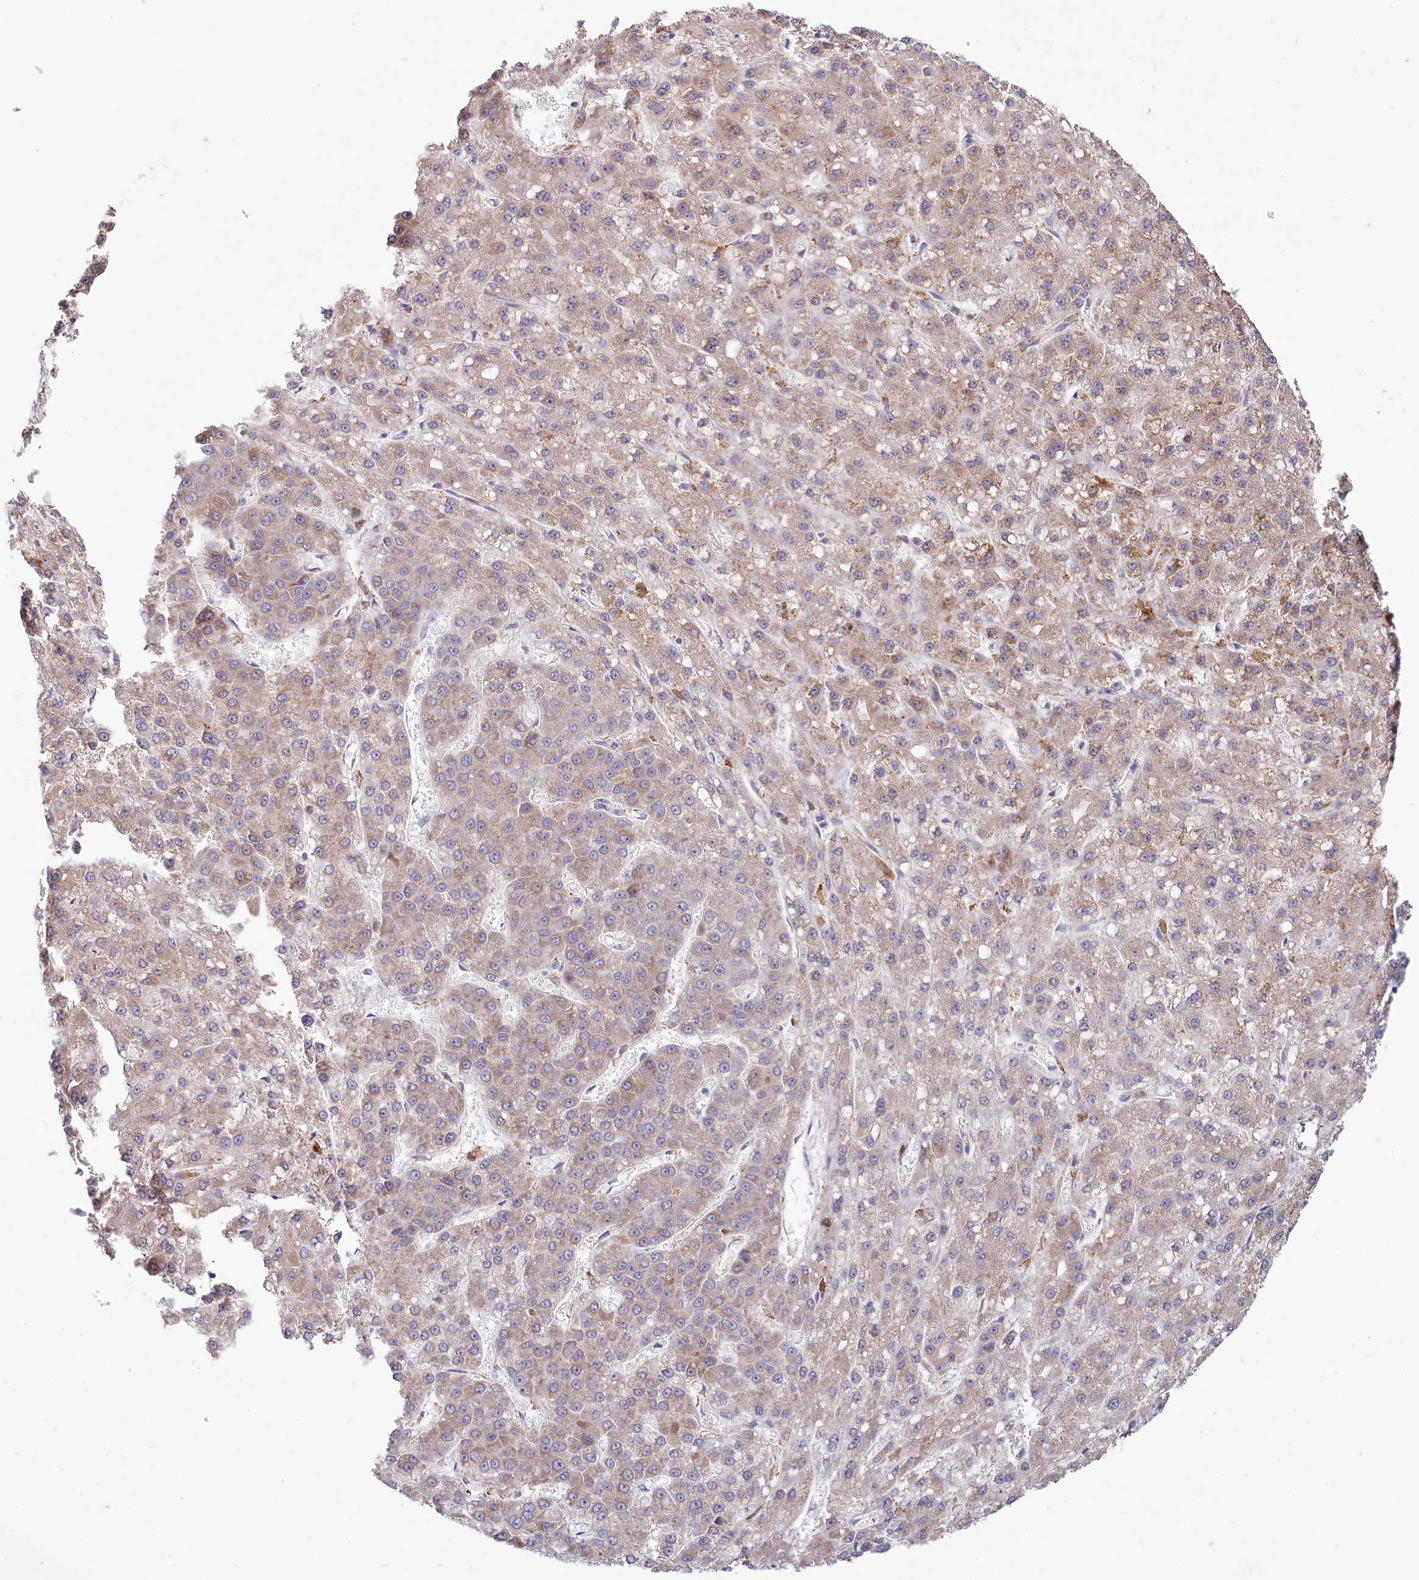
{"staining": {"intensity": "weak", "quantity": ">75%", "location": "cytoplasmic/membranous"}, "tissue": "liver cancer", "cell_type": "Tumor cells", "image_type": "cancer", "snomed": [{"axis": "morphology", "description": "Carcinoma, Hepatocellular, NOS"}, {"axis": "topography", "description": "Liver"}], "caption": "Liver cancer (hepatocellular carcinoma) stained with DAB (3,3'-diaminobenzidine) immunohistochemistry demonstrates low levels of weak cytoplasmic/membranous expression in about >75% of tumor cells.", "gene": "CHID1", "patient": {"sex": "male", "age": 67}}